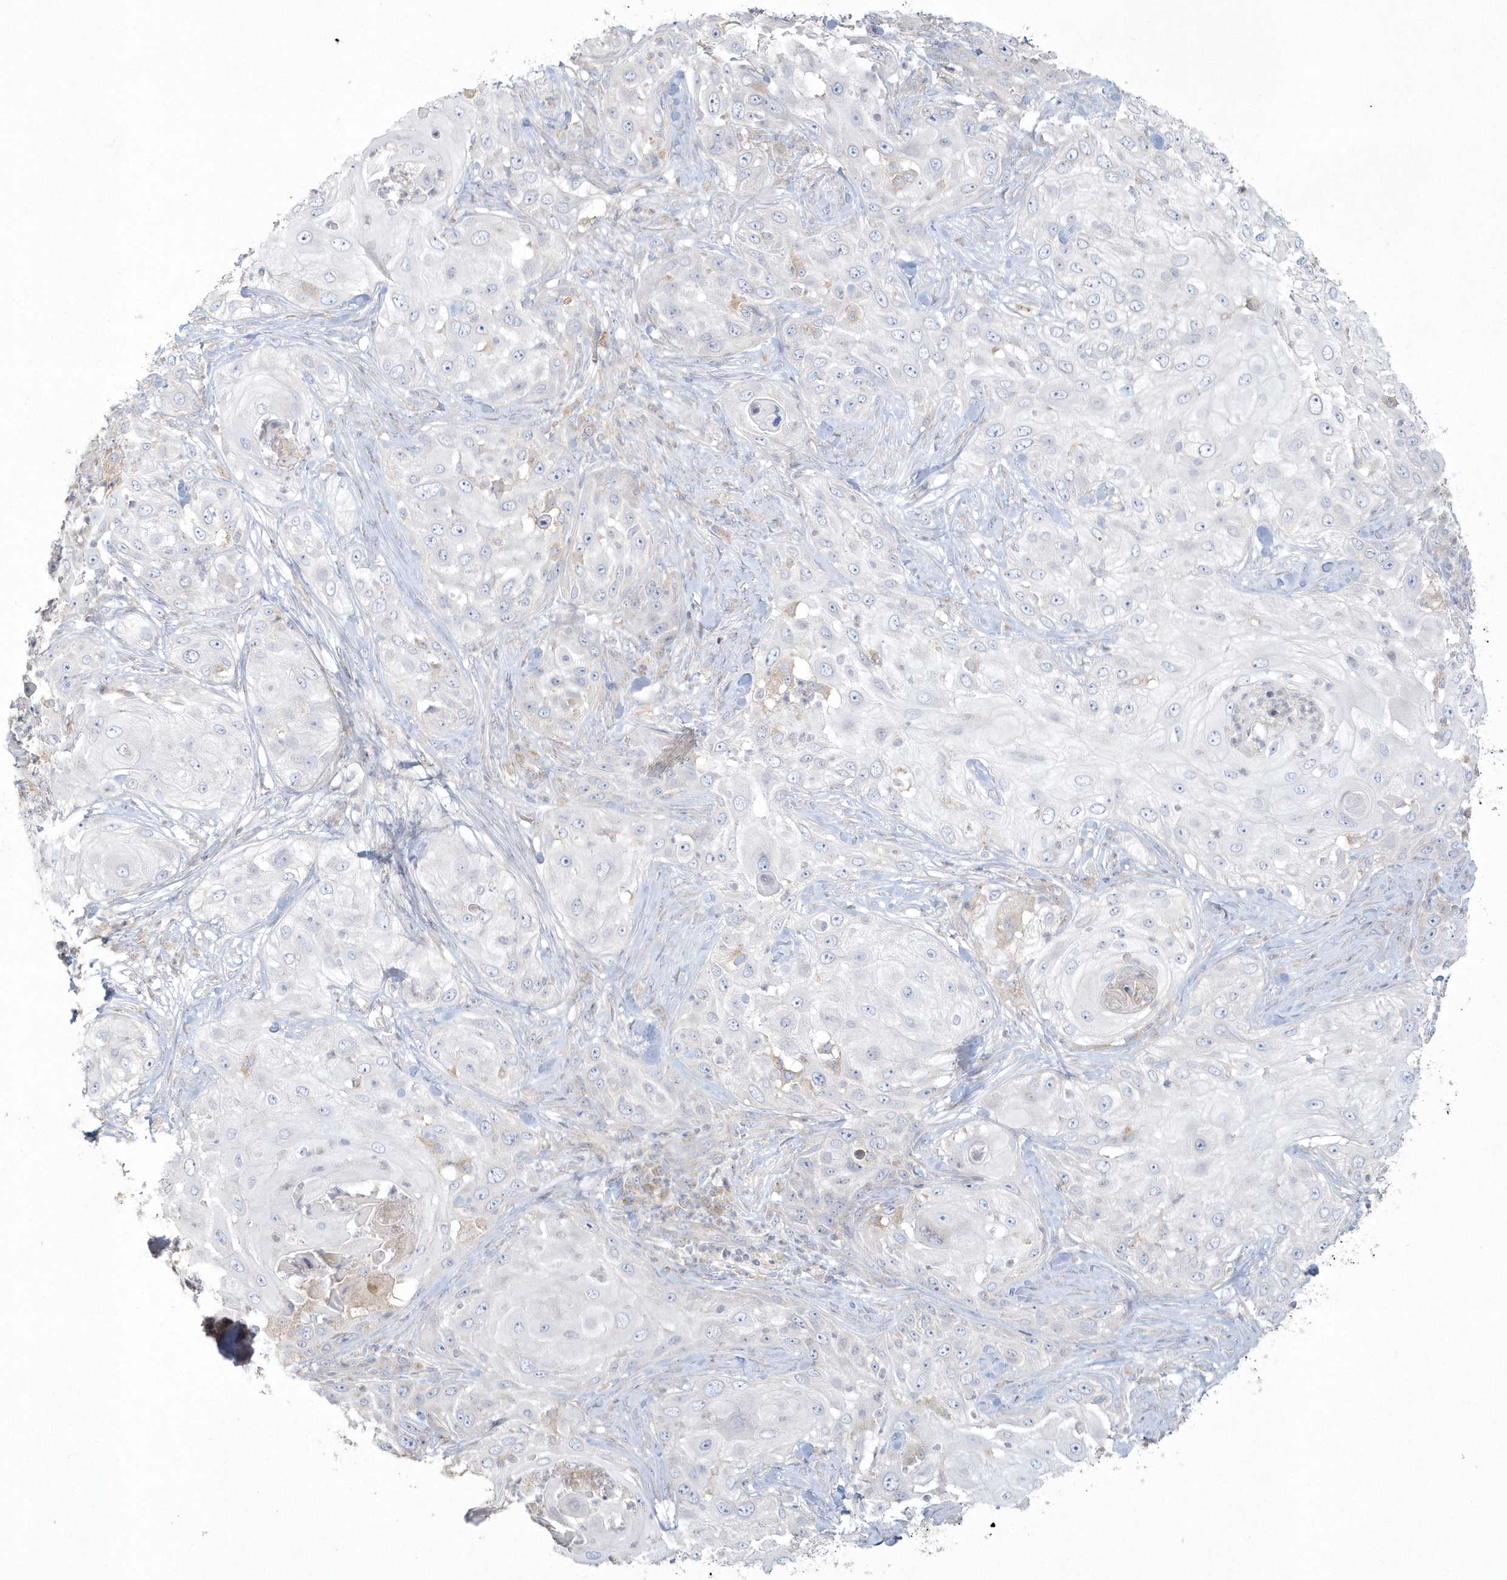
{"staining": {"intensity": "negative", "quantity": "none", "location": "none"}, "tissue": "skin cancer", "cell_type": "Tumor cells", "image_type": "cancer", "snomed": [{"axis": "morphology", "description": "Squamous cell carcinoma, NOS"}, {"axis": "topography", "description": "Skin"}], "caption": "Immunohistochemistry (IHC) of skin squamous cell carcinoma shows no positivity in tumor cells.", "gene": "BLTP3A", "patient": {"sex": "female", "age": 44}}